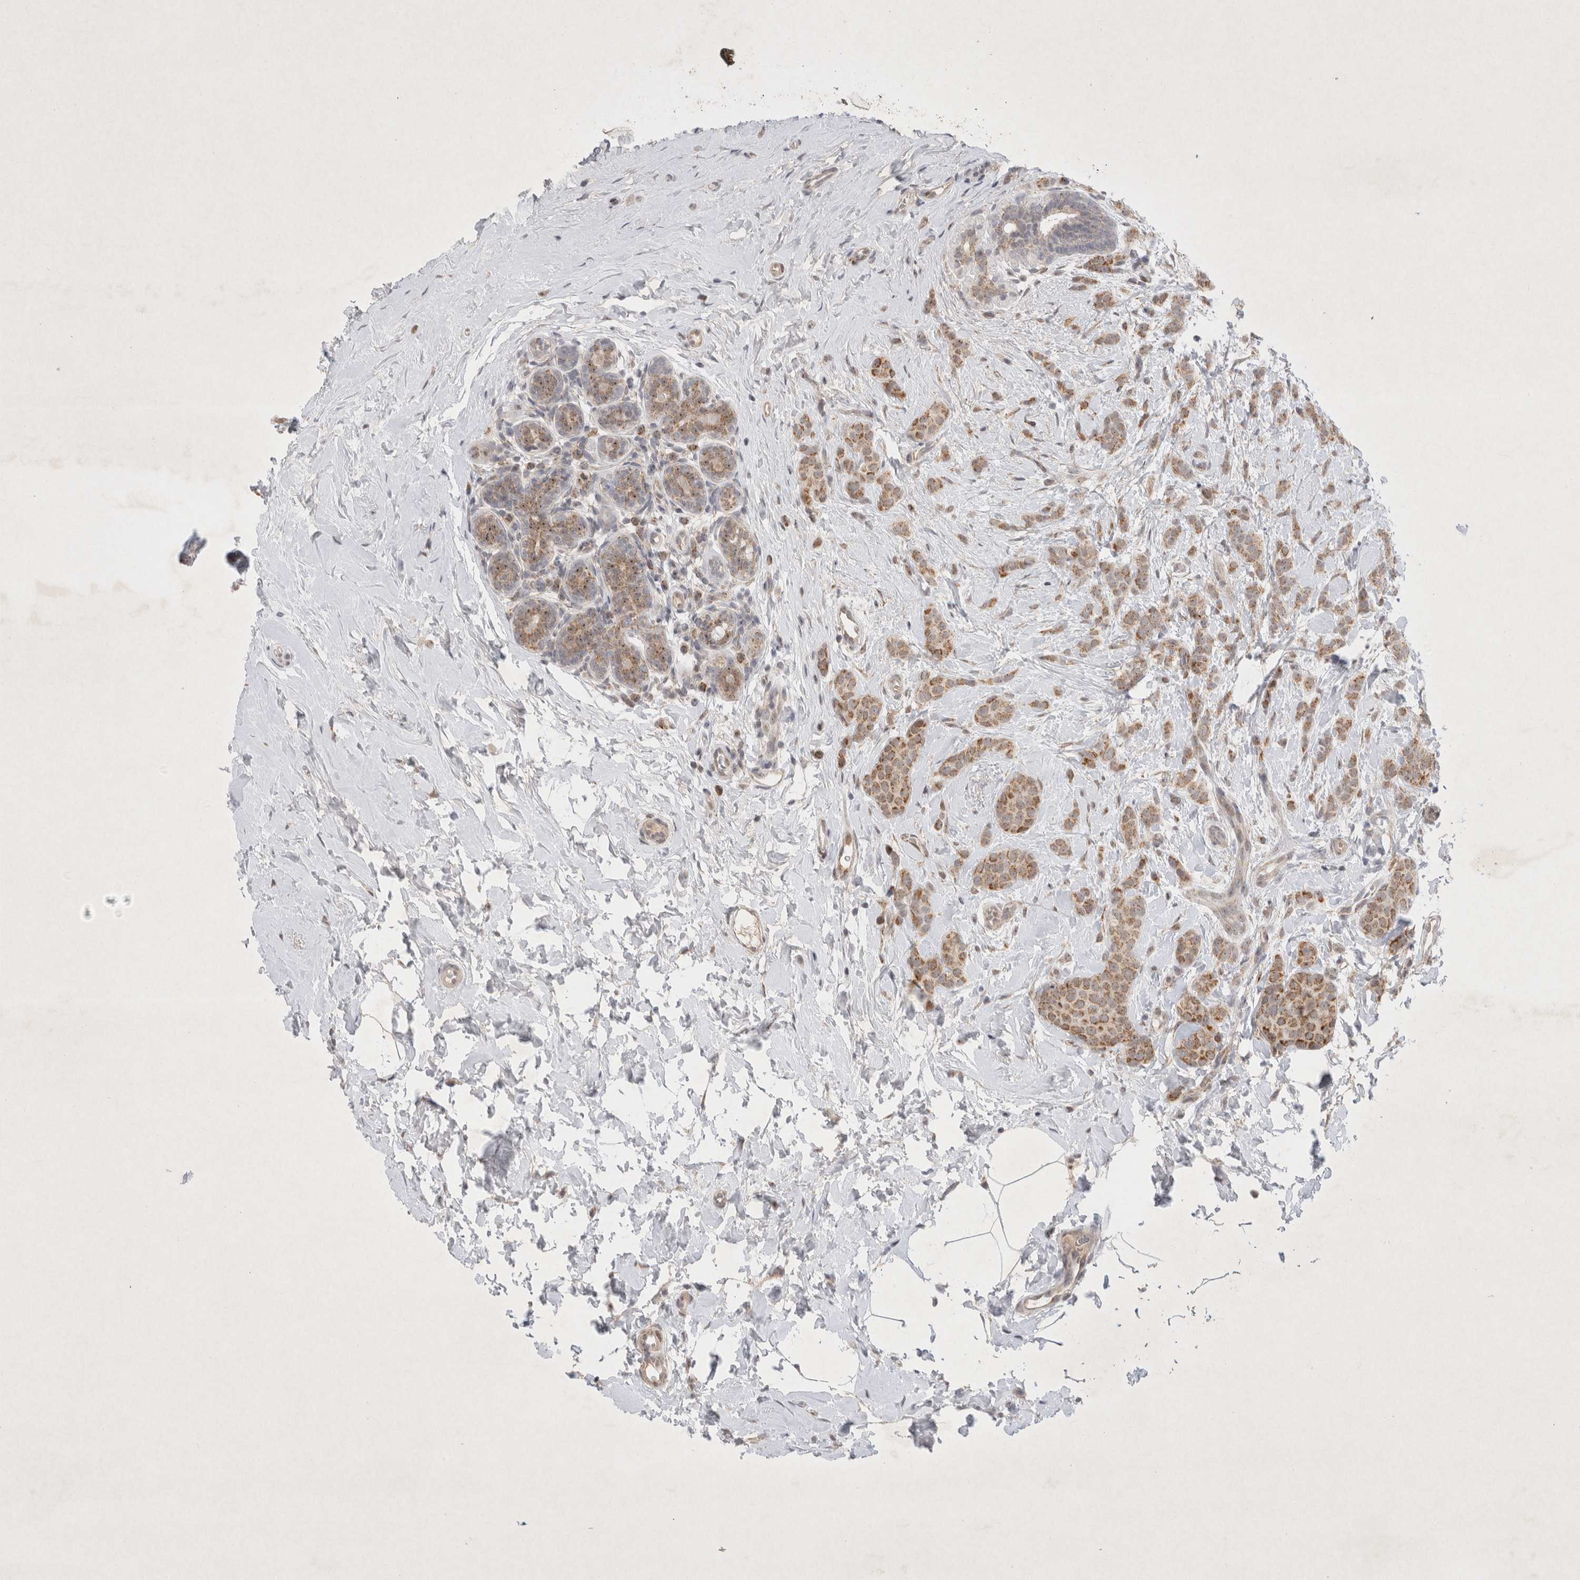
{"staining": {"intensity": "moderate", "quantity": ">75%", "location": "cytoplasmic/membranous,nuclear"}, "tissue": "breast cancer", "cell_type": "Tumor cells", "image_type": "cancer", "snomed": [{"axis": "morphology", "description": "Lobular carcinoma, in situ"}, {"axis": "morphology", "description": "Lobular carcinoma"}, {"axis": "topography", "description": "Breast"}], "caption": "Immunohistochemistry histopathology image of neoplastic tissue: human breast cancer stained using IHC reveals medium levels of moderate protein expression localized specifically in the cytoplasmic/membranous and nuclear of tumor cells, appearing as a cytoplasmic/membranous and nuclear brown color.", "gene": "MRPL37", "patient": {"sex": "female", "age": 41}}